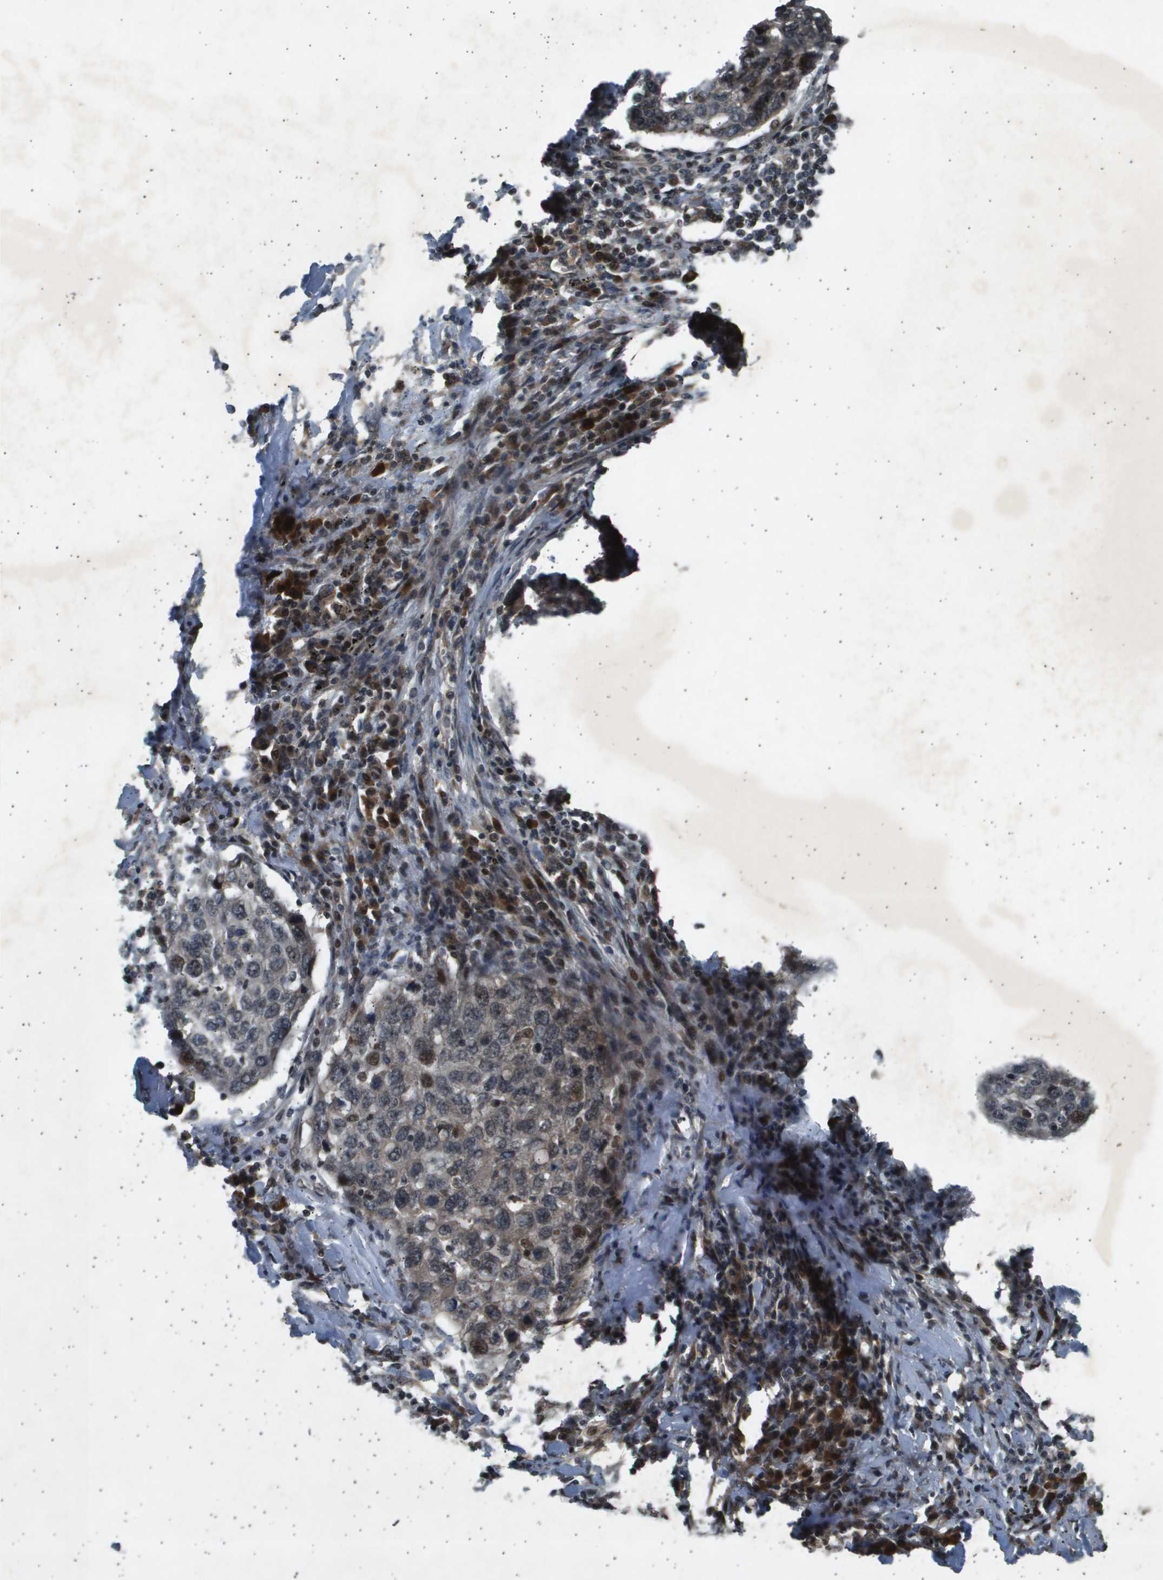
{"staining": {"intensity": "moderate", "quantity": "<25%", "location": "nuclear"}, "tissue": "lung cancer", "cell_type": "Tumor cells", "image_type": "cancer", "snomed": [{"axis": "morphology", "description": "Squamous cell carcinoma, NOS"}, {"axis": "topography", "description": "Lung"}], "caption": "IHC histopathology image of human squamous cell carcinoma (lung) stained for a protein (brown), which shows low levels of moderate nuclear positivity in approximately <25% of tumor cells.", "gene": "TNRC6A", "patient": {"sex": "female", "age": 63}}